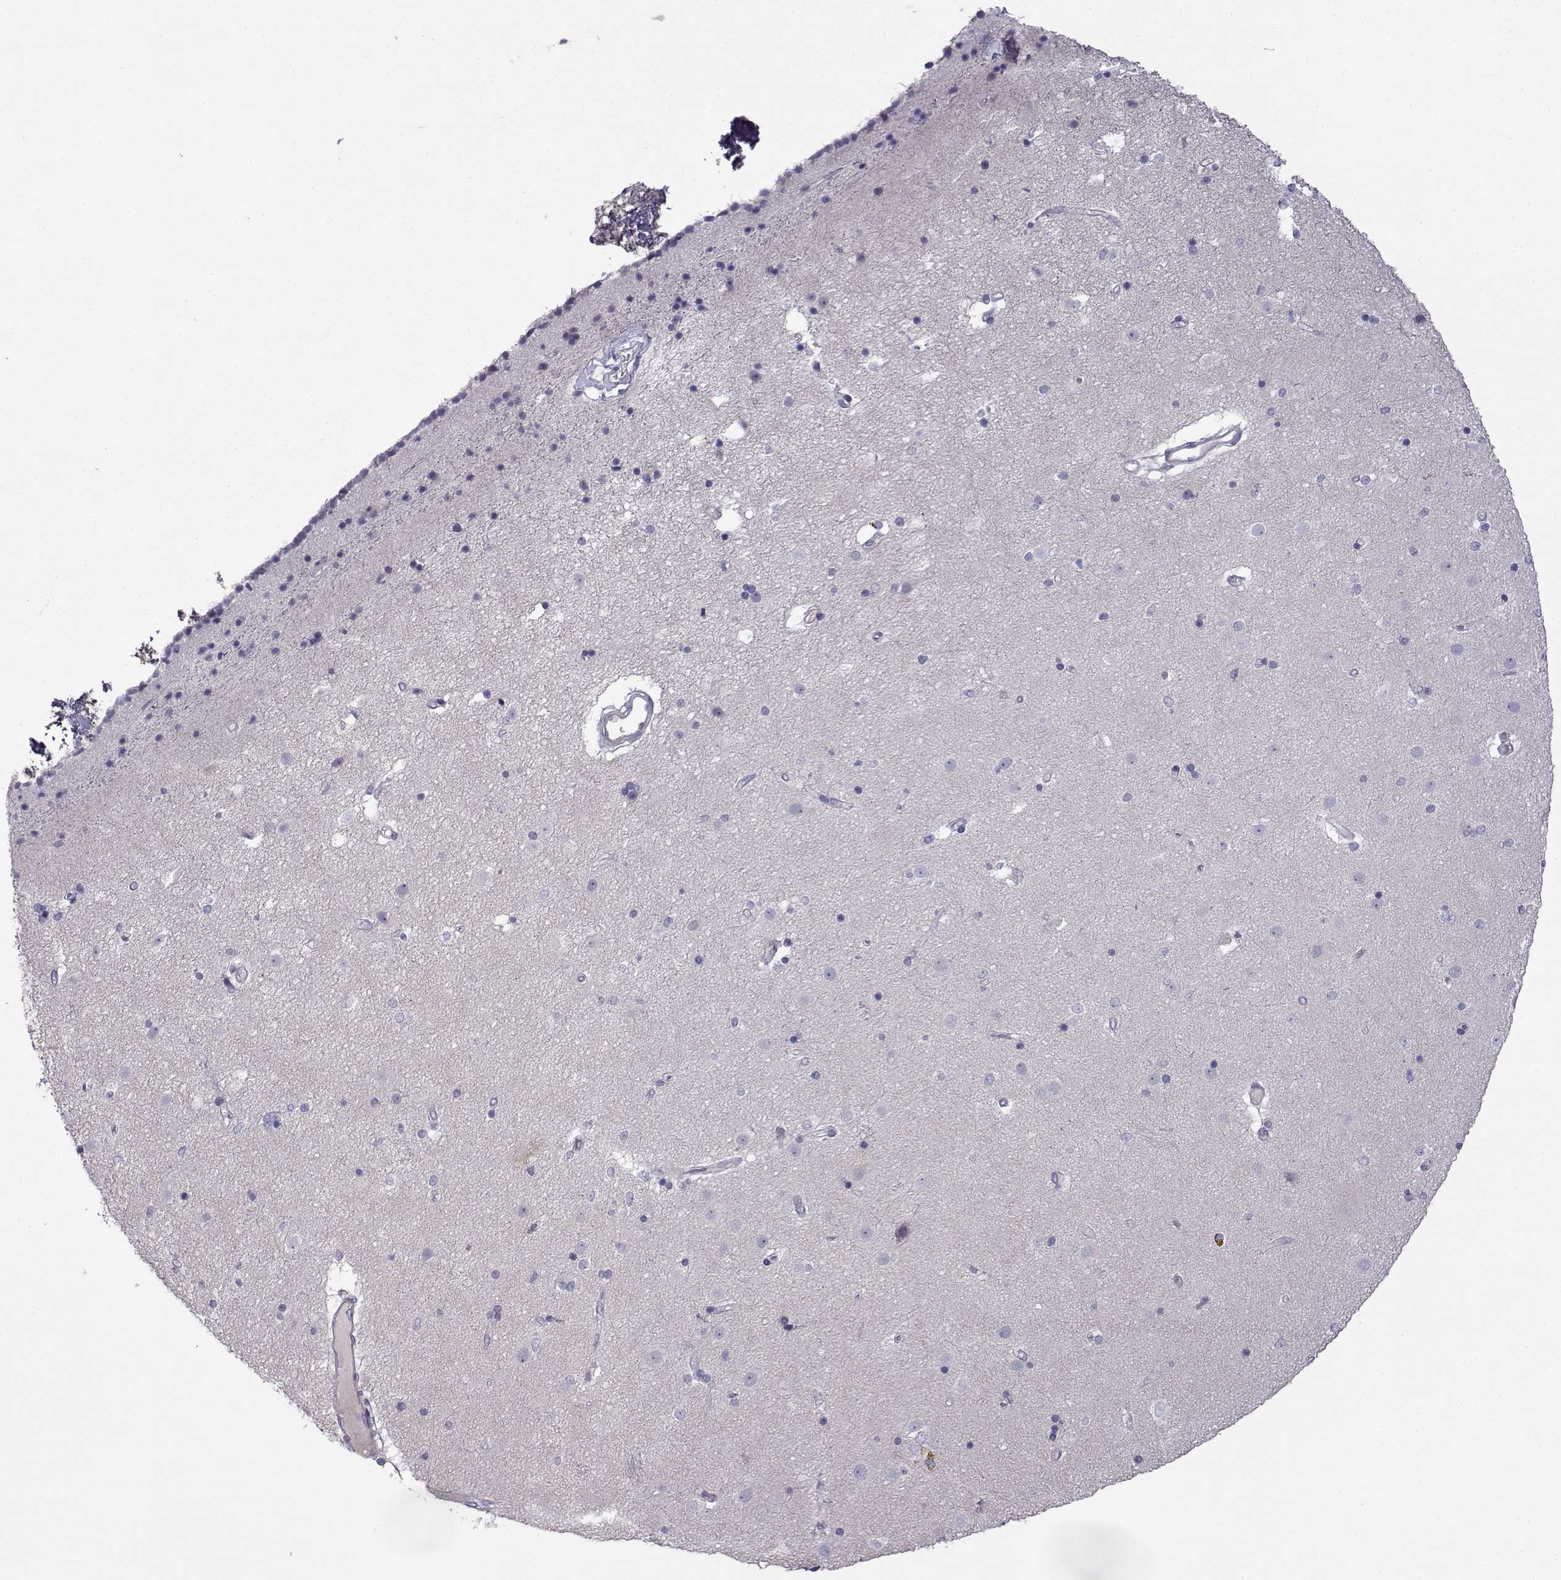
{"staining": {"intensity": "negative", "quantity": "none", "location": "none"}, "tissue": "caudate", "cell_type": "Glial cells", "image_type": "normal", "snomed": [{"axis": "morphology", "description": "Normal tissue, NOS"}, {"axis": "topography", "description": "Lateral ventricle wall"}], "caption": "DAB immunohistochemical staining of benign human caudate reveals no significant staining in glial cells. (DAB (3,3'-diaminobenzidine) IHC visualized using brightfield microscopy, high magnification).", "gene": "SPACA7", "patient": {"sex": "female", "age": 71}}